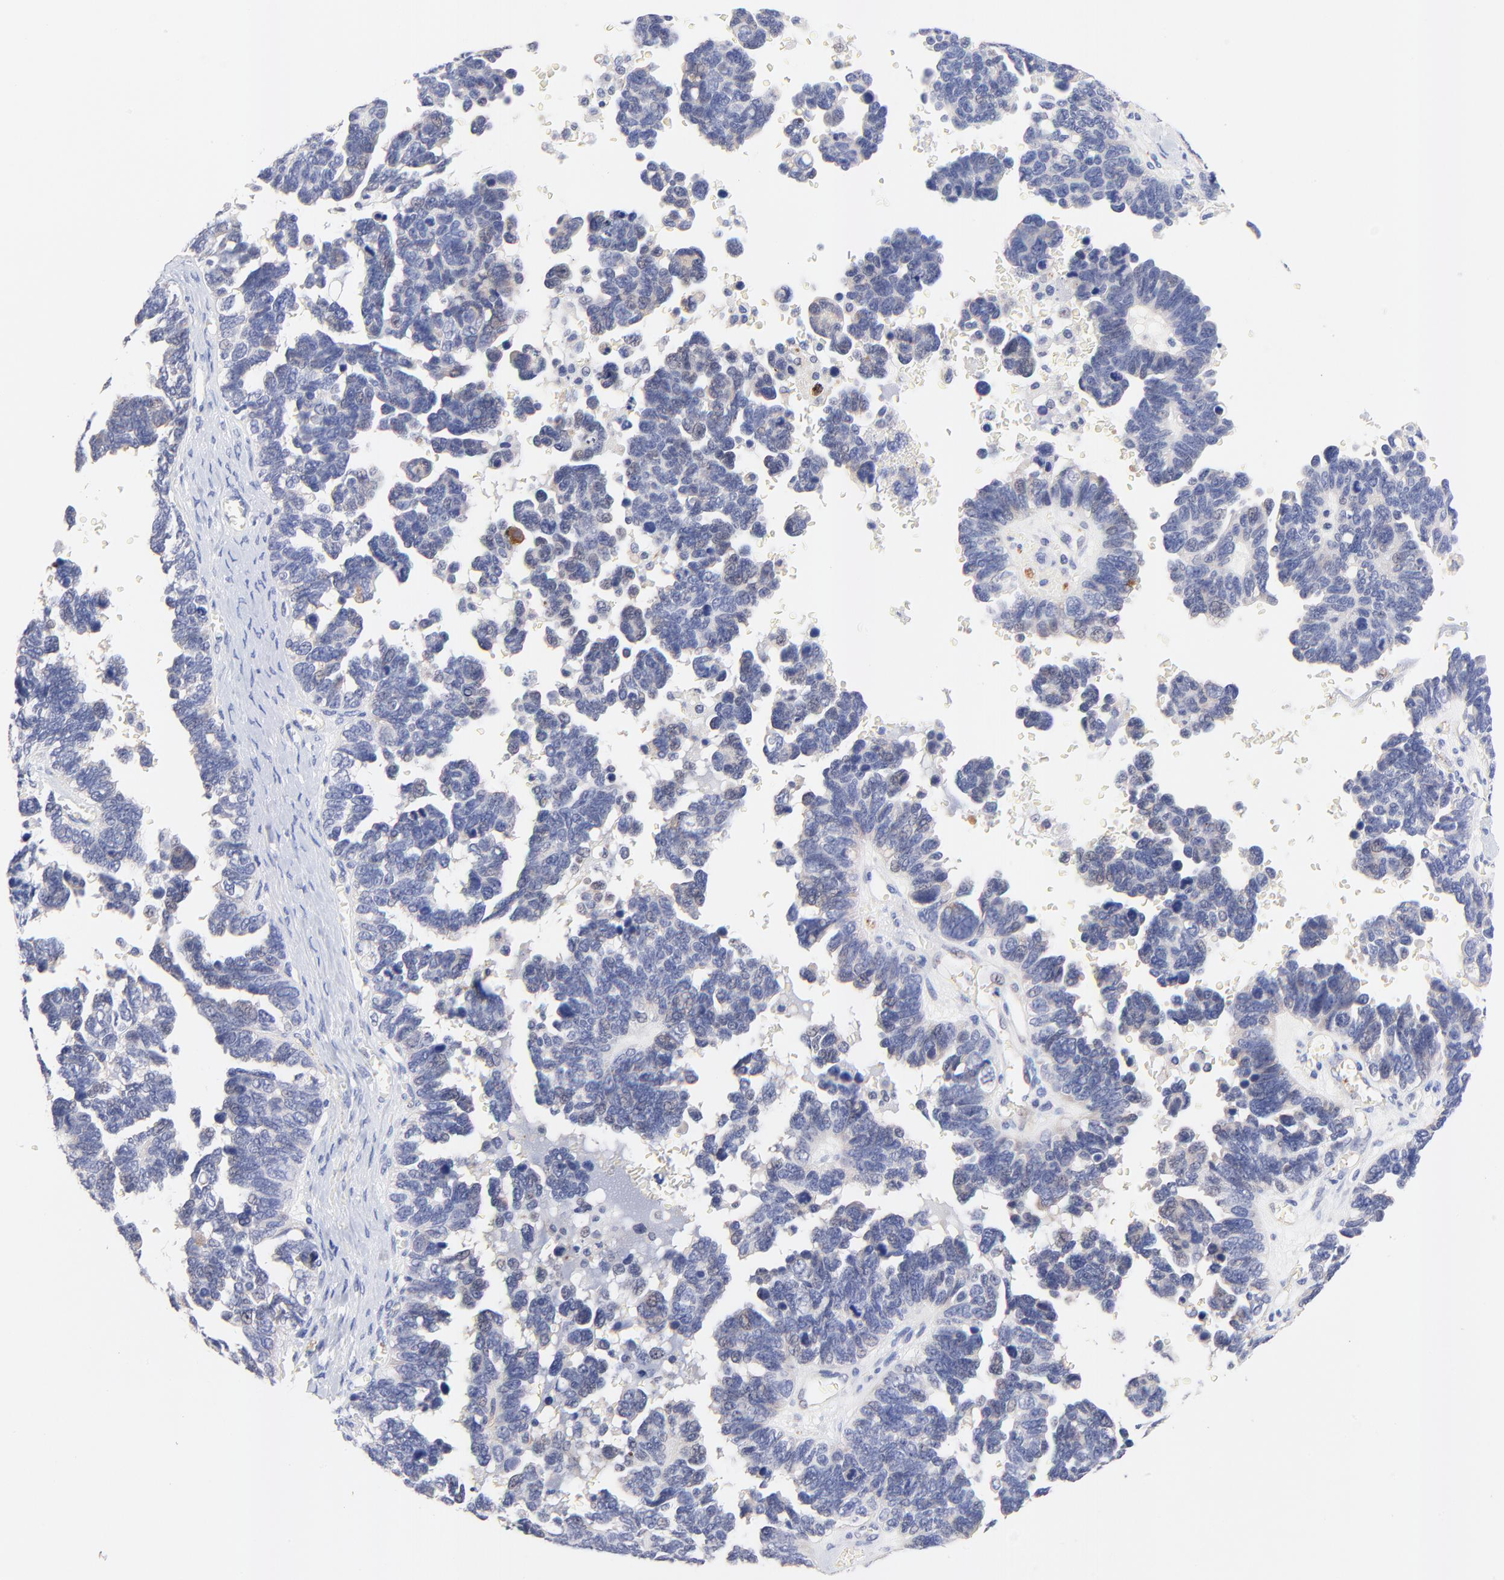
{"staining": {"intensity": "negative", "quantity": "none", "location": "none"}, "tissue": "ovarian cancer", "cell_type": "Tumor cells", "image_type": "cancer", "snomed": [{"axis": "morphology", "description": "Cystadenocarcinoma, serous, NOS"}, {"axis": "topography", "description": "Ovary"}], "caption": "Ovarian serous cystadenocarcinoma was stained to show a protein in brown. There is no significant positivity in tumor cells.", "gene": "FAM117B", "patient": {"sex": "female", "age": 69}}